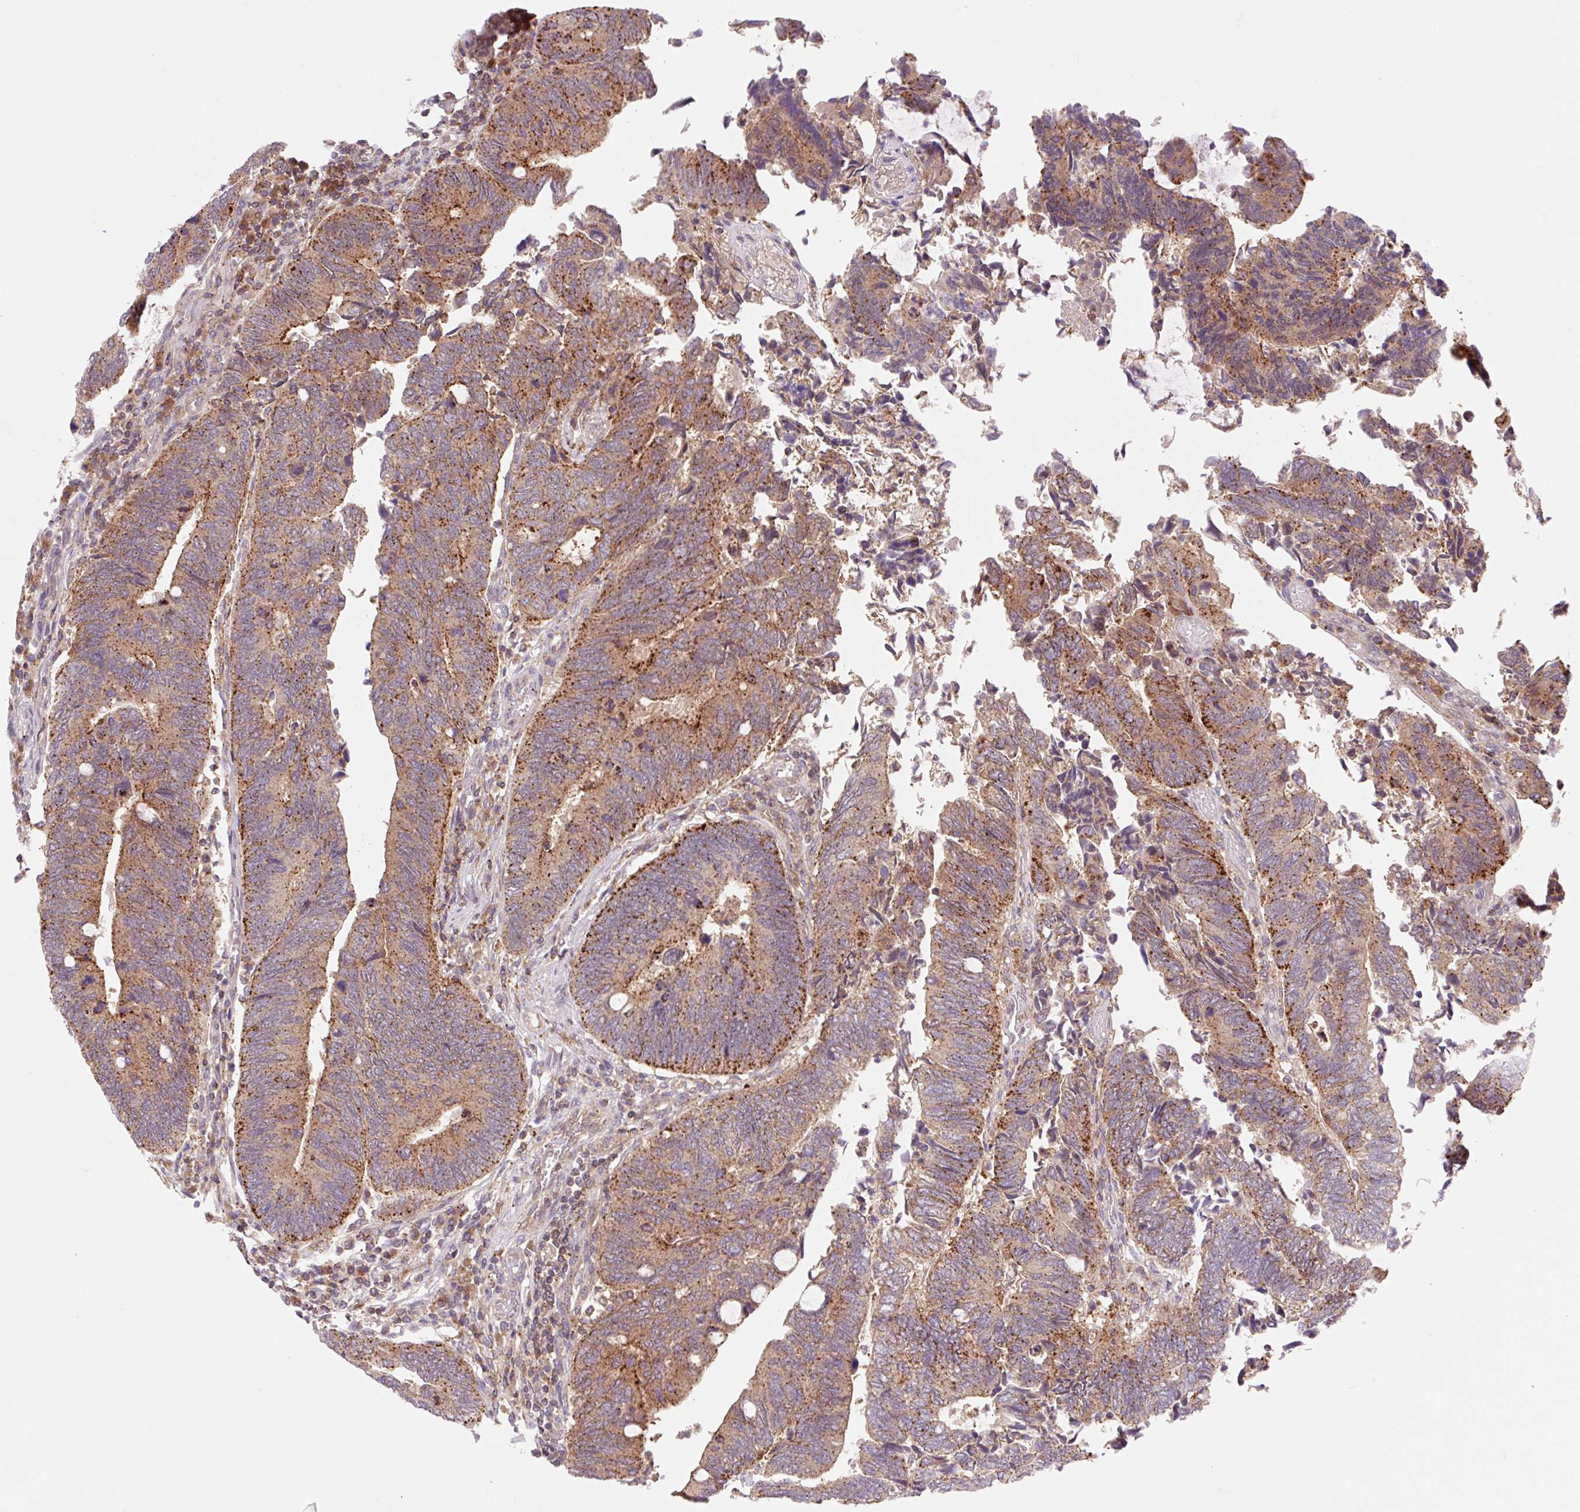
{"staining": {"intensity": "moderate", "quantity": "25%-75%", "location": "cytoplasmic/membranous"}, "tissue": "colorectal cancer", "cell_type": "Tumor cells", "image_type": "cancer", "snomed": [{"axis": "morphology", "description": "Adenocarcinoma, NOS"}, {"axis": "topography", "description": "Colon"}], "caption": "Colorectal cancer tissue demonstrates moderate cytoplasmic/membranous positivity in approximately 25%-75% of tumor cells The protein is stained brown, and the nuclei are stained in blue (DAB (3,3'-diaminobenzidine) IHC with brightfield microscopy, high magnification).", "gene": "VPS4A", "patient": {"sex": "male", "age": 87}}